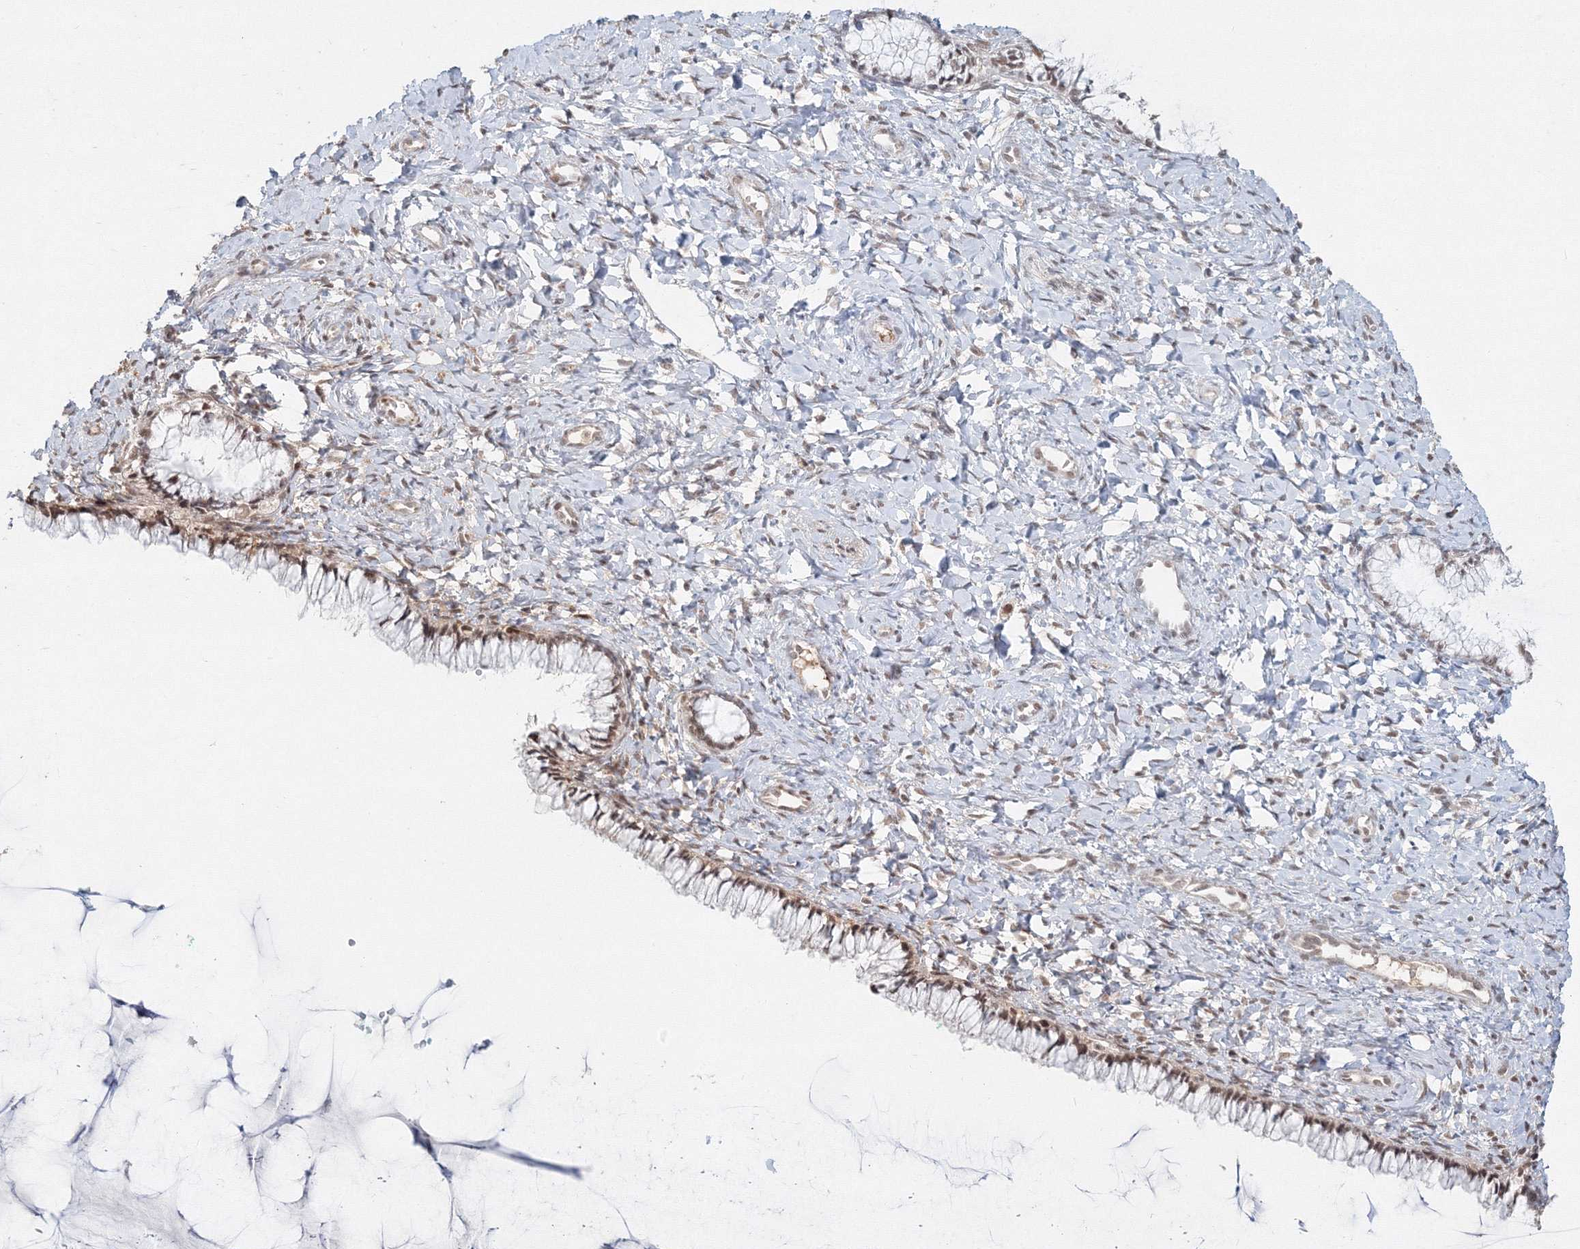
{"staining": {"intensity": "negative", "quantity": "none", "location": "none"}, "tissue": "cervix", "cell_type": "Glandular cells", "image_type": "normal", "snomed": [{"axis": "morphology", "description": "Normal tissue, NOS"}, {"axis": "morphology", "description": "Adenocarcinoma, NOS"}, {"axis": "topography", "description": "Cervix"}], "caption": "An IHC histopathology image of unremarkable cervix is shown. There is no staining in glandular cells of cervix. The staining was performed using DAB to visualize the protein expression in brown, while the nuclei were stained in blue with hematoxylin (Magnification: 20x).", "gene": "IWS1", "patient": {"sex": "female", "age": 29}}